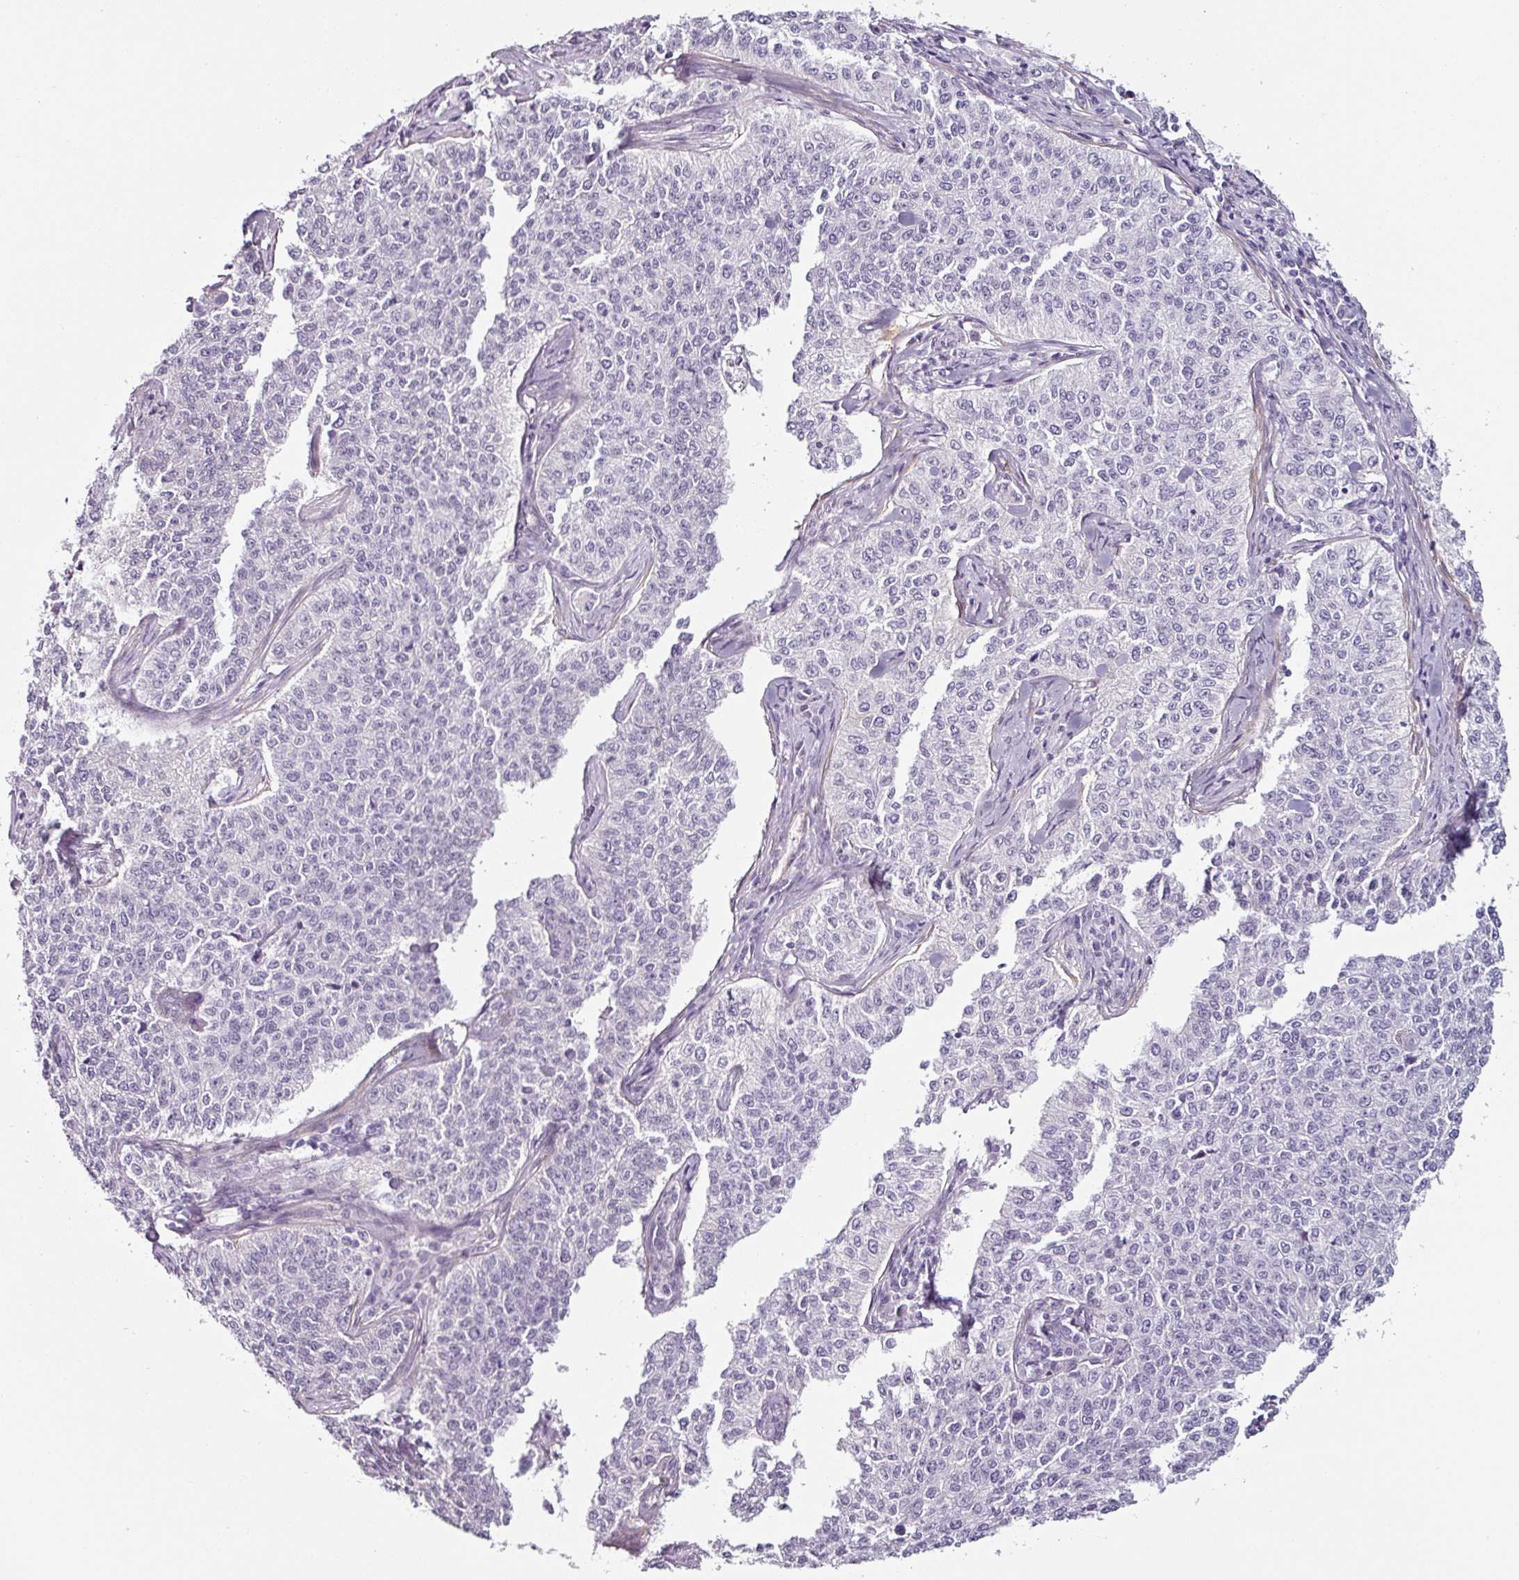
{"staining": {"intensity": "negative", "quantity": "none", "location": "none"}, "tissue": "cervical cancer", "cell_type": "Tumor cells", "image_type": "cancer", "snomed": [{"axis": "morphology", "description": "Squamous cell carcinoma, NOS"}, {"axis": "topography", "description": "Cervix"}], "caption": "The micrograph reveals no significant expression in tumor cells of squamous cell carcinoma (cervical).", "gene": "CAP2", "patient": {"sex": "female", "age": 35}}